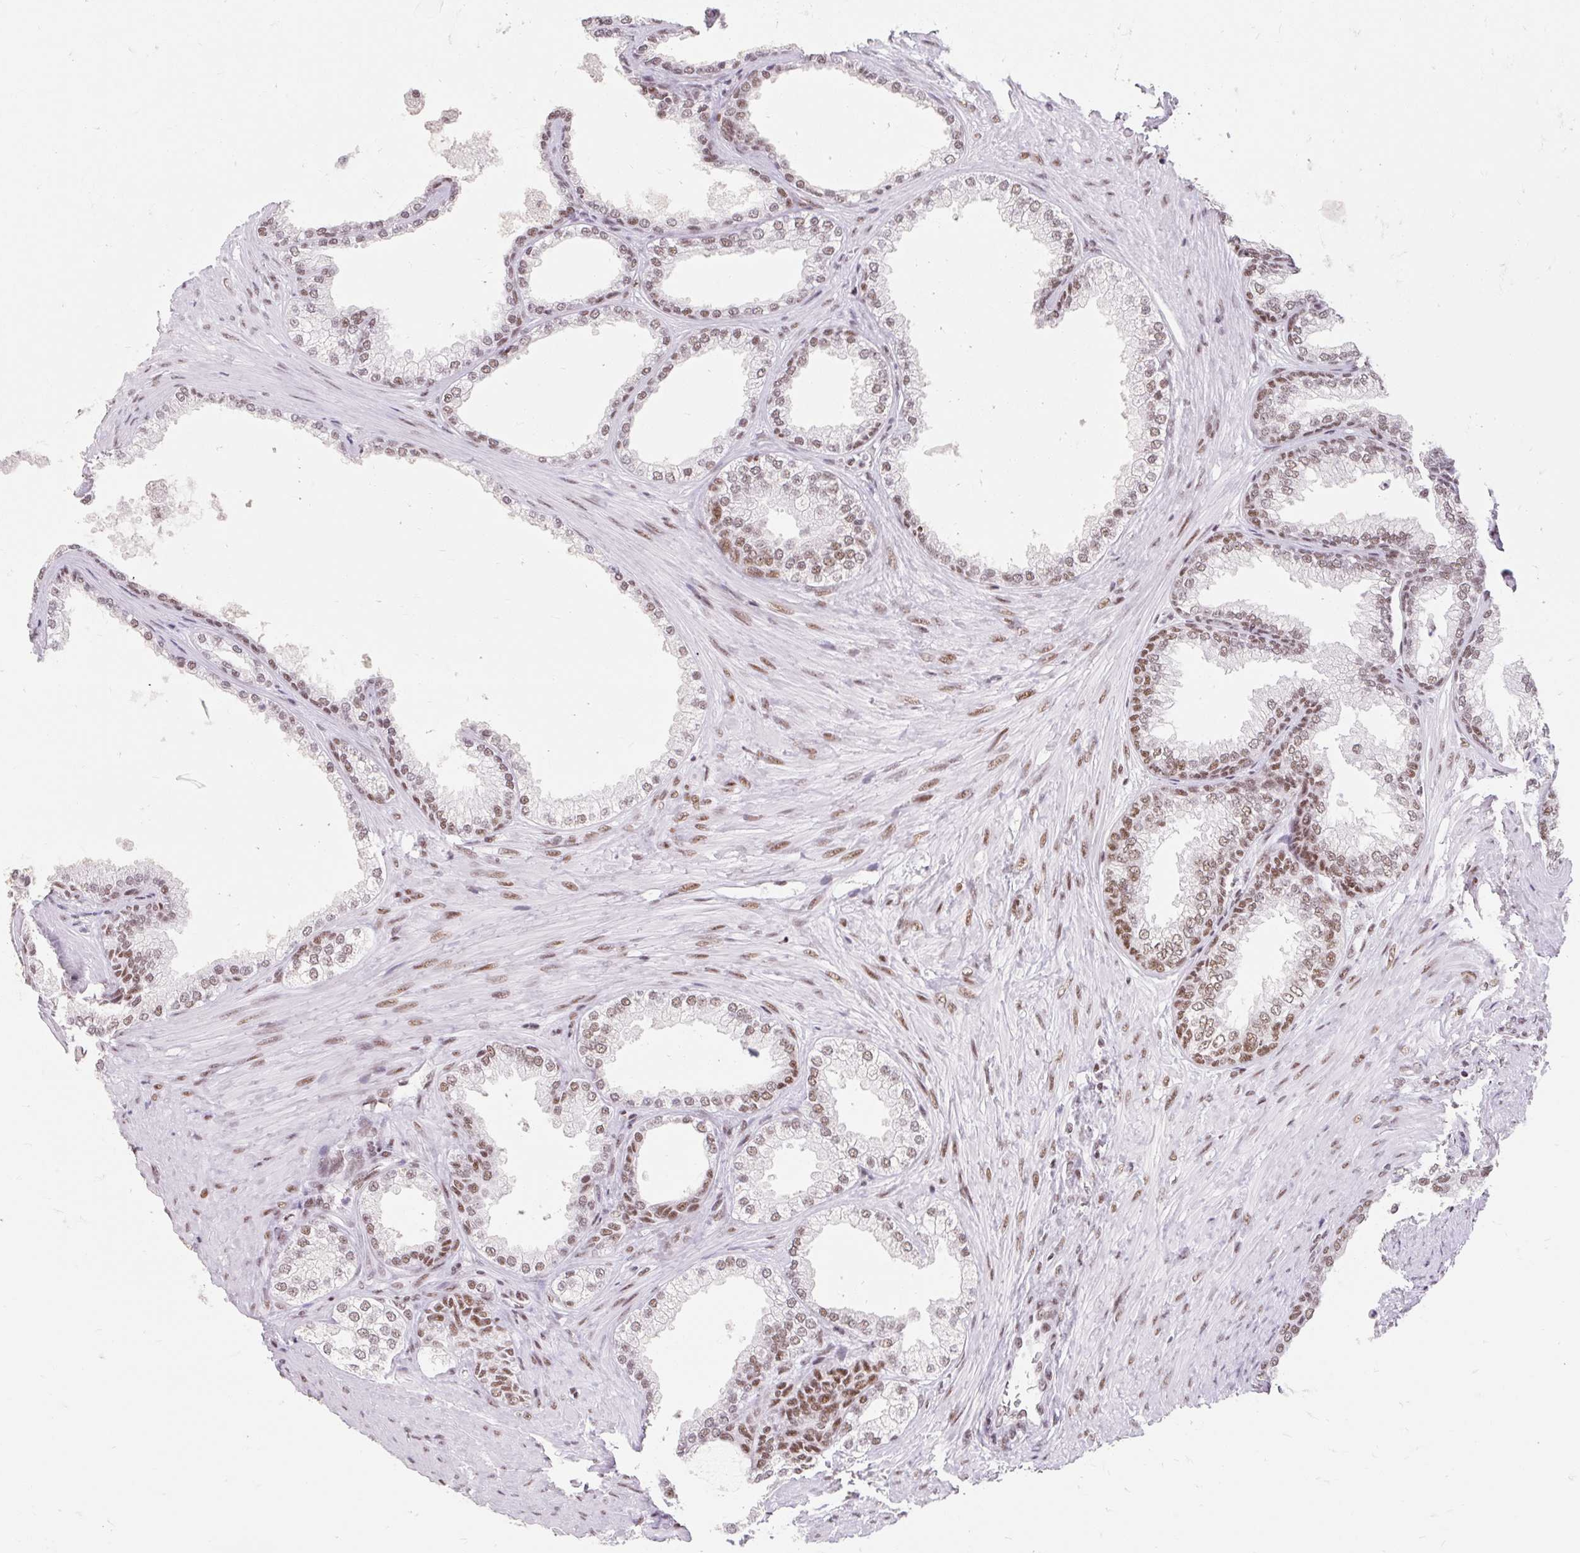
{"staining": {"intensity": "moderate", "quantity": ">75%", "location": "nuclear"}, "tissue": "prostate", "cell_type": "Glandular cells", "image_type": "normal", "snomed": [{"axis": "morphology", "description": "Normal tissue, NOS"}, {"axis": "topography", "description": "Prostate"}], "caption": "A medium amount of moderate nuclear positivity is appreciated in about >75% of glandular cells in benign prostate.", "gene": "SRSF10", "patient": {"sex": "male", "age": 76}}